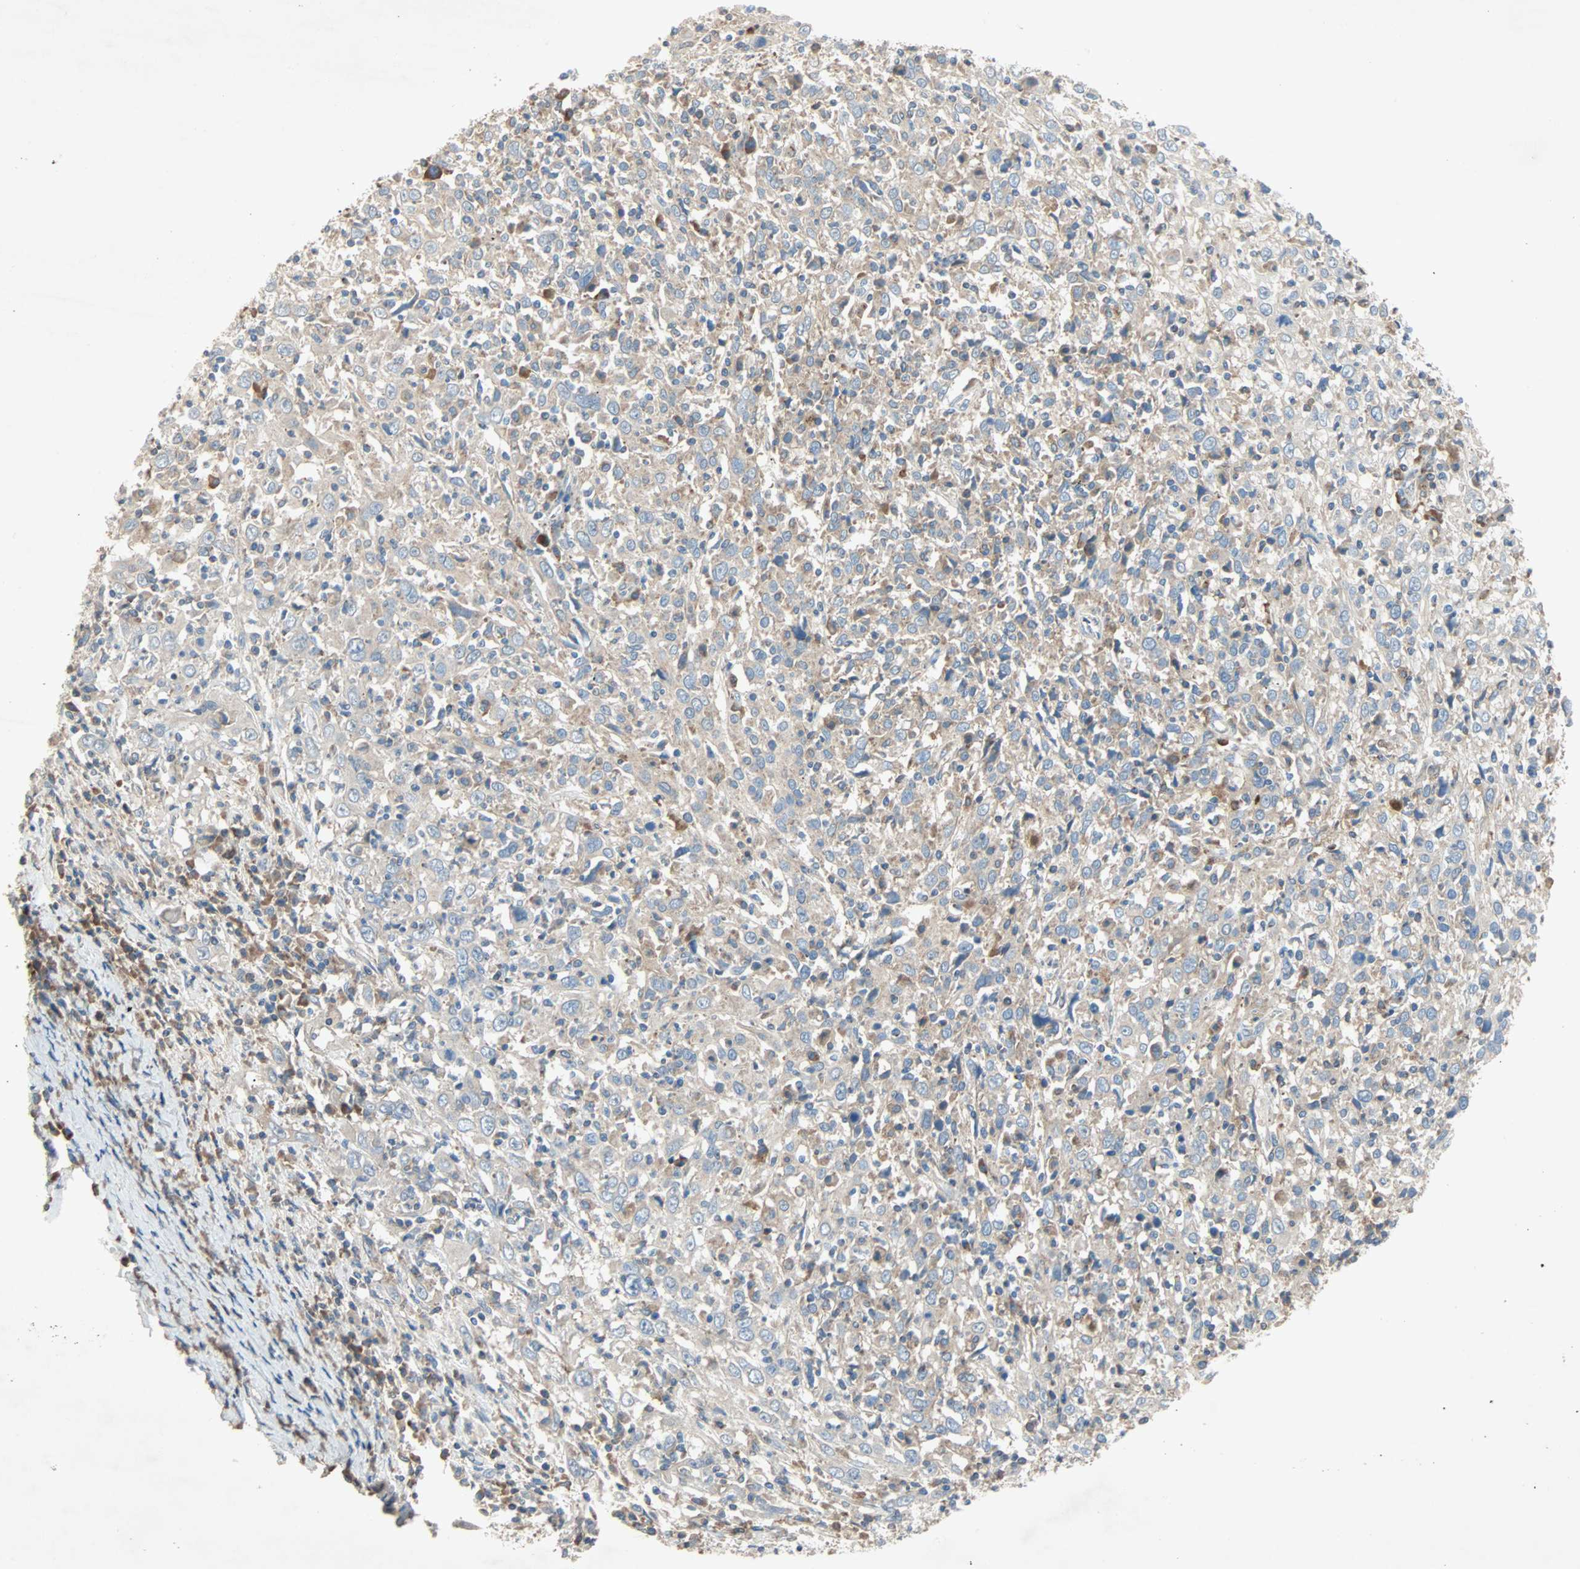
{"staining": {"intensity": "weak", "quantity": "25%-75%", "location": "cytoplasmic/membranous"}, "tissue": "cervical cancer", "cell_type": "Tumor cells", "image_type": "cancer", "snomed": [{"axis": "morphology", "description": "Squamous cell carcinoma, NOS"}, {"axis": "topography", "description": "Cervix"}], "caption": "Immunohistochemical staining of human squamous cell carcinoma (cervical) displays low levels of weak cytoplasmic/membranous positivity in about 25%-75% of tumor cells.", "gene": "XYLT1", "patient": {"sex": "female", "age": 46}}